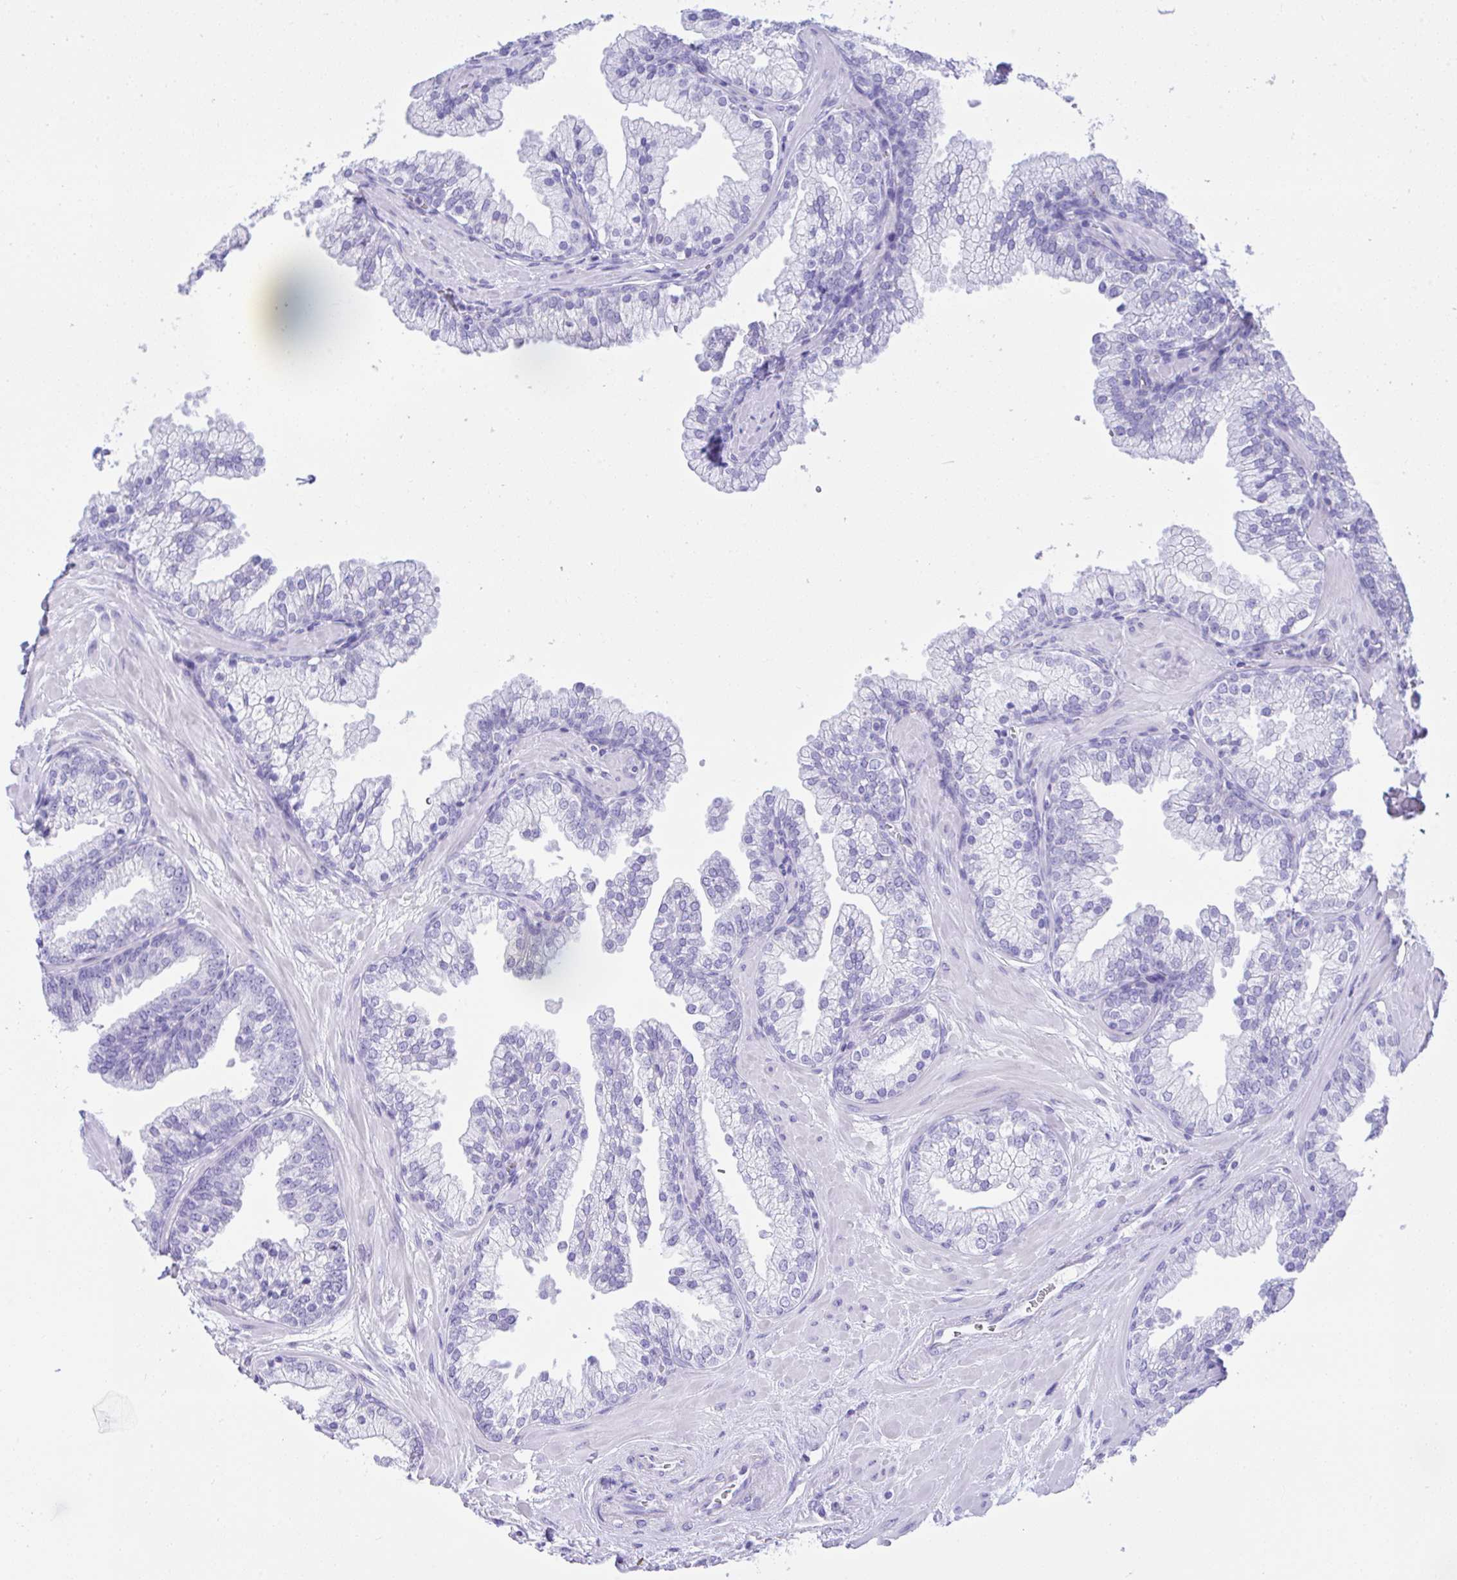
{"staining": {"intensity": "negative", "quantity": "none", "location": "none"}, "tissue": "prostate", "cell_type": "Glandular cells", "image_type": "normal", "snomed": [{"axis": "morphology", "description": "Normal tissue, NOS"}, {"axis": "topography", "description": "Prostate"}, {"axis": "topography", "description": "Peripheral nerve tissue"}], "caption": "Histopathology image shows no significant protein expression in glandular cells of normal prostate. (DAB immunohistochemistry (IHC) with hematoxylin counter stain).", "gene": "SEL1L2", "patient": {"sex": "male", "age": 61}}